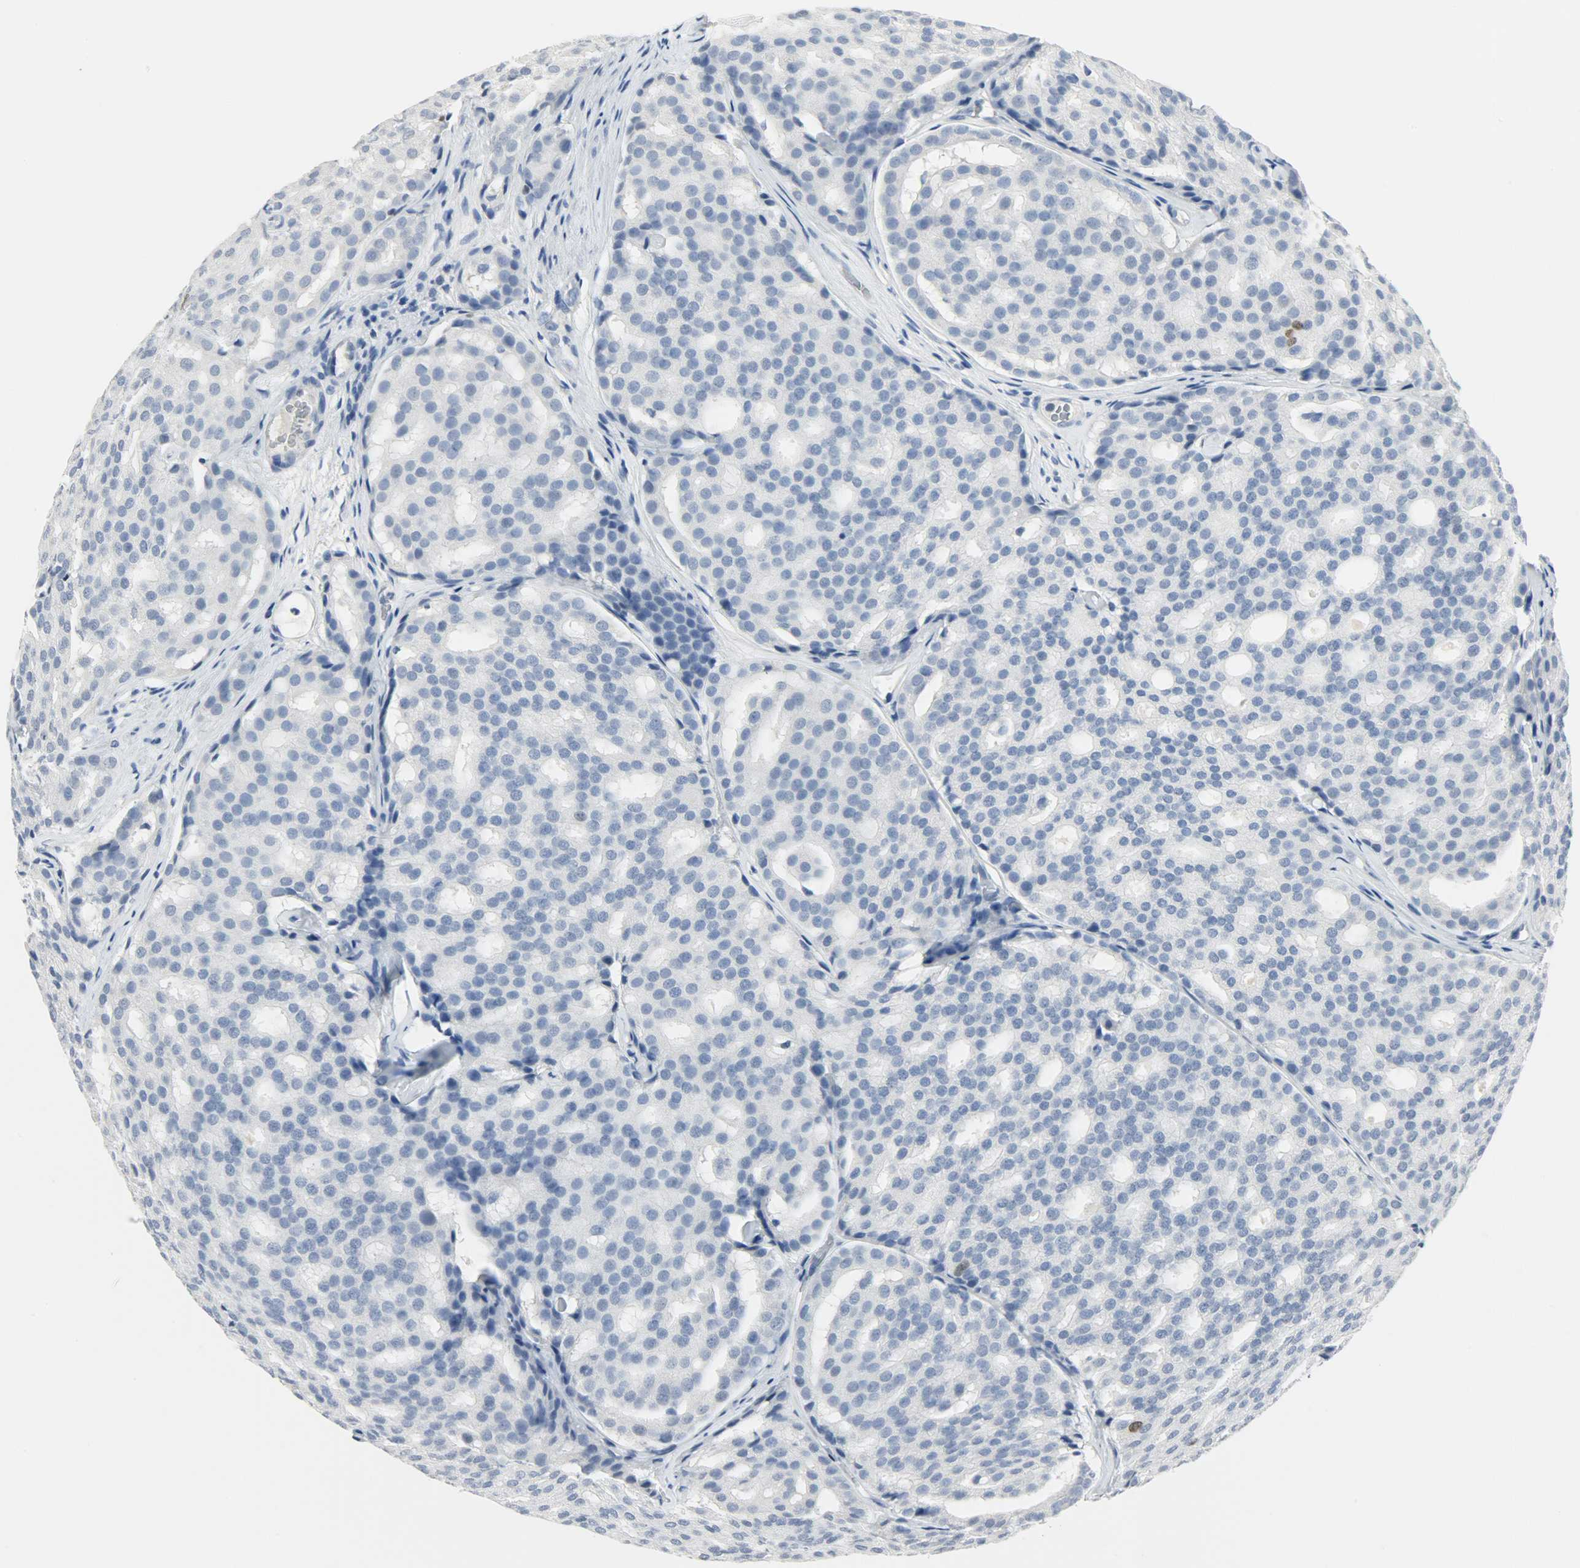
{"staining": {"intensity": "negative", "quantity": "none", "location": "none"}, "tissue": "prostate cancer", "cell_type": "Tumor cells", "image_type": "cancer", "snomed": [{"axis": "morphology", "description": "Adenocarcinoma, High grade"}, {"axis": "topography", "description": "Prostate"}], "caption": "Tumor cells are negative for protein expression in human high-grade adenocarcinoma (prostate).", "gene": "HELLS", "patient": {"sex": "male", "age": 64}}